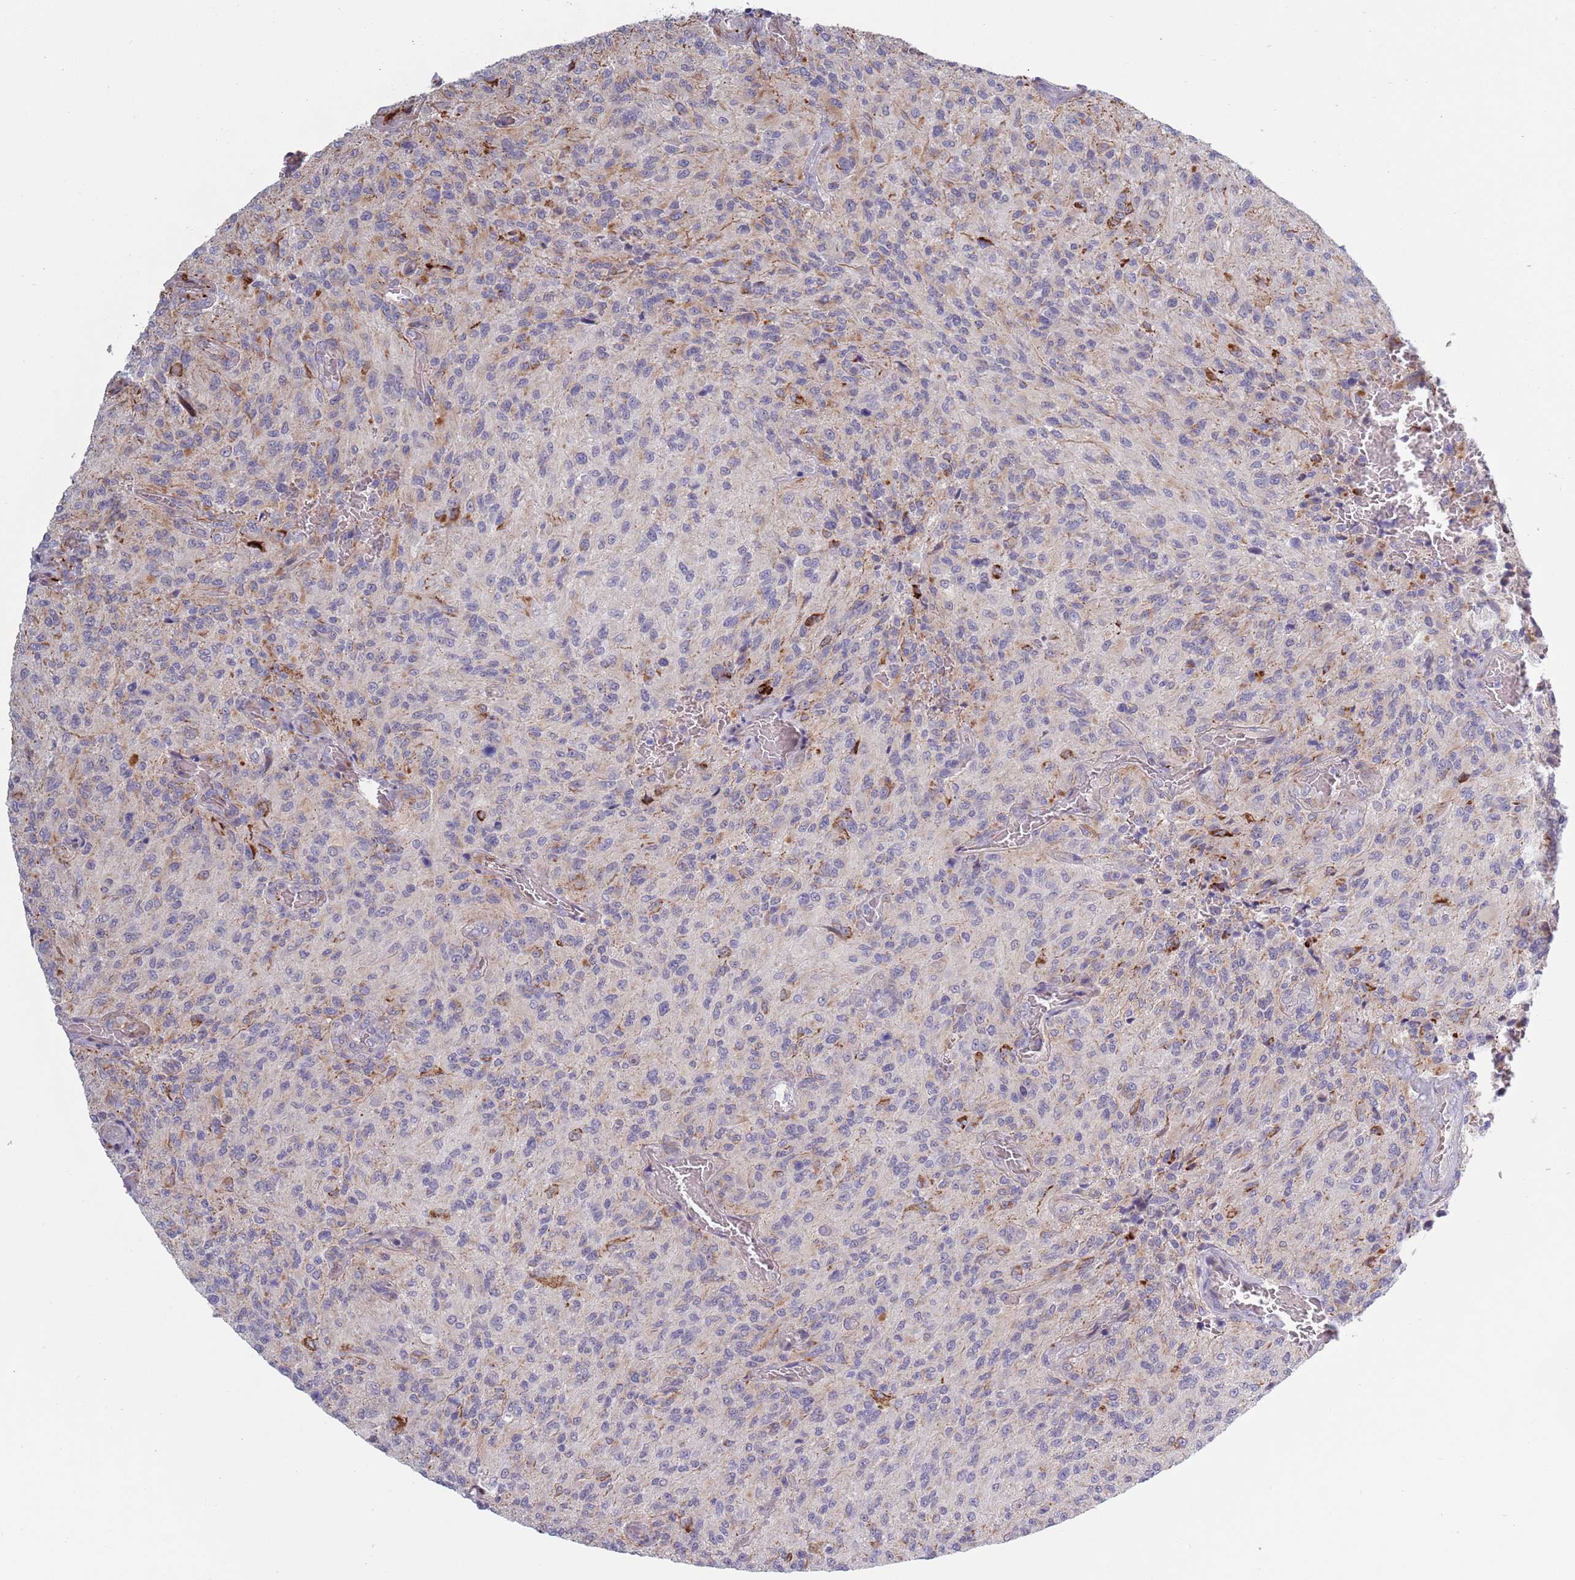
{"staining": {"intensity": "strong", "quantity": "<25%", "location": "cytoplasmic/membranous"}, "tissue": "glioma", "cell_type": "Tumor cells", "image_type": "cancer", "snomed": [{"axis": "morphology", "description": "Normal tissue, NOS"}, {"axis": "morphology", "description": "Glioma, malignant, High grade"}, {"axis": "topography", "description": "Cerebral cortex"}], "caption": "This is an image of immunohistochemistry (IHC) staining of glioma, which shows strong staining in the cytoplasmic/membranous of tumor cells.", "gene": "TYW1", "patient": {"sex": "male", "age": 56}}